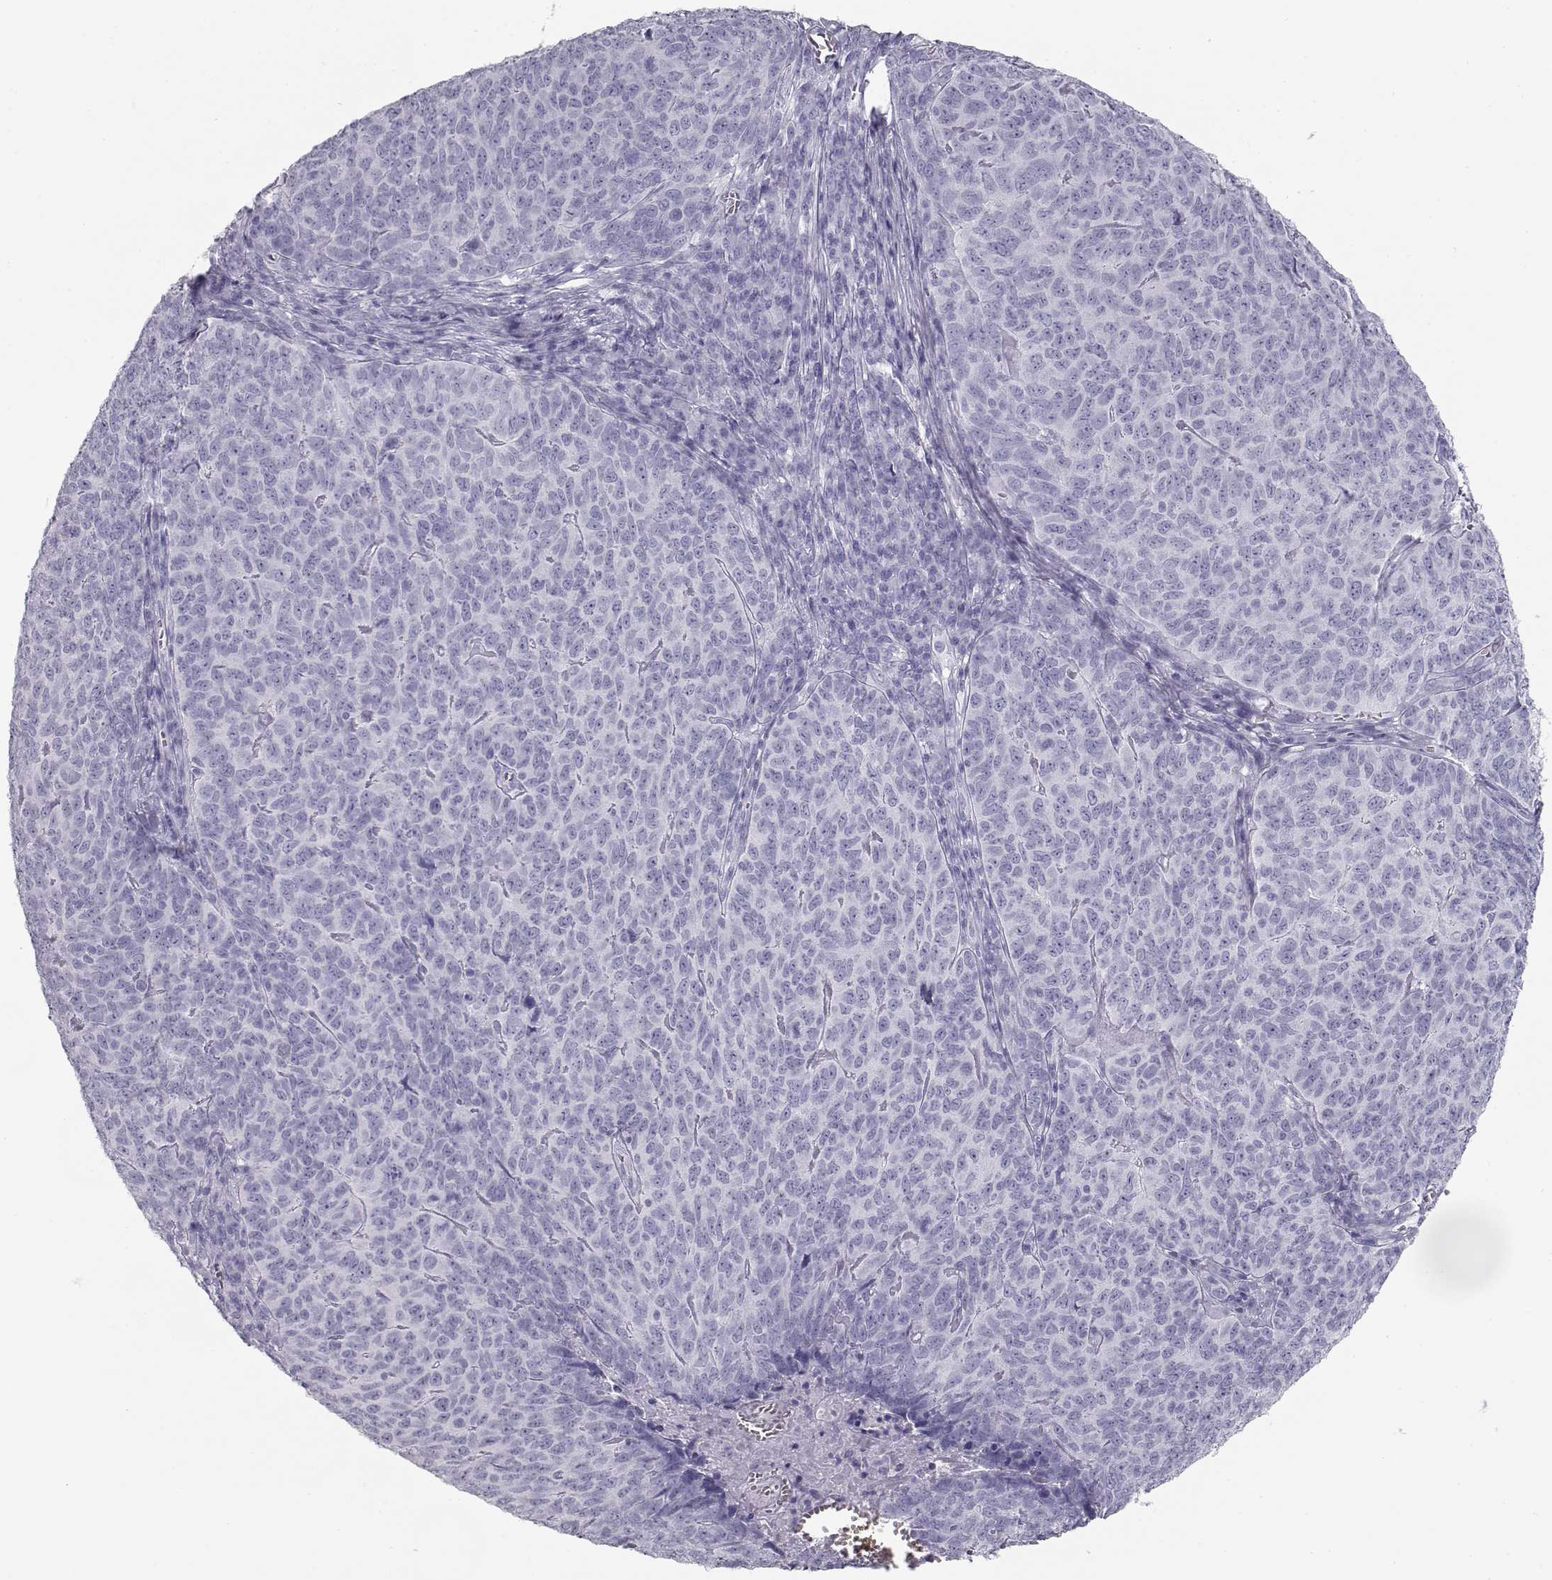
{"staining": {"intensity": "negative", "quantity": "none", "location": "none"}, "tissue": "skin cancer", "cell_type": "Tumor cells", "image_type": "cancer", "snomed": [{"axis": "morphology", "description": "Squamous cell carcinoma, NOS"}, {"axis": "topography", "description": "Skin"}, {"axis": "topography", "description": "Anal"}], "caption": "Protein analysis of squamous cell carcinoma (skin) demonstrates no significant expression in tumor cells. Nuclei are stained in blue.", "gene": "TKTL1", "patient": {"sex": "female", "age": 51}}